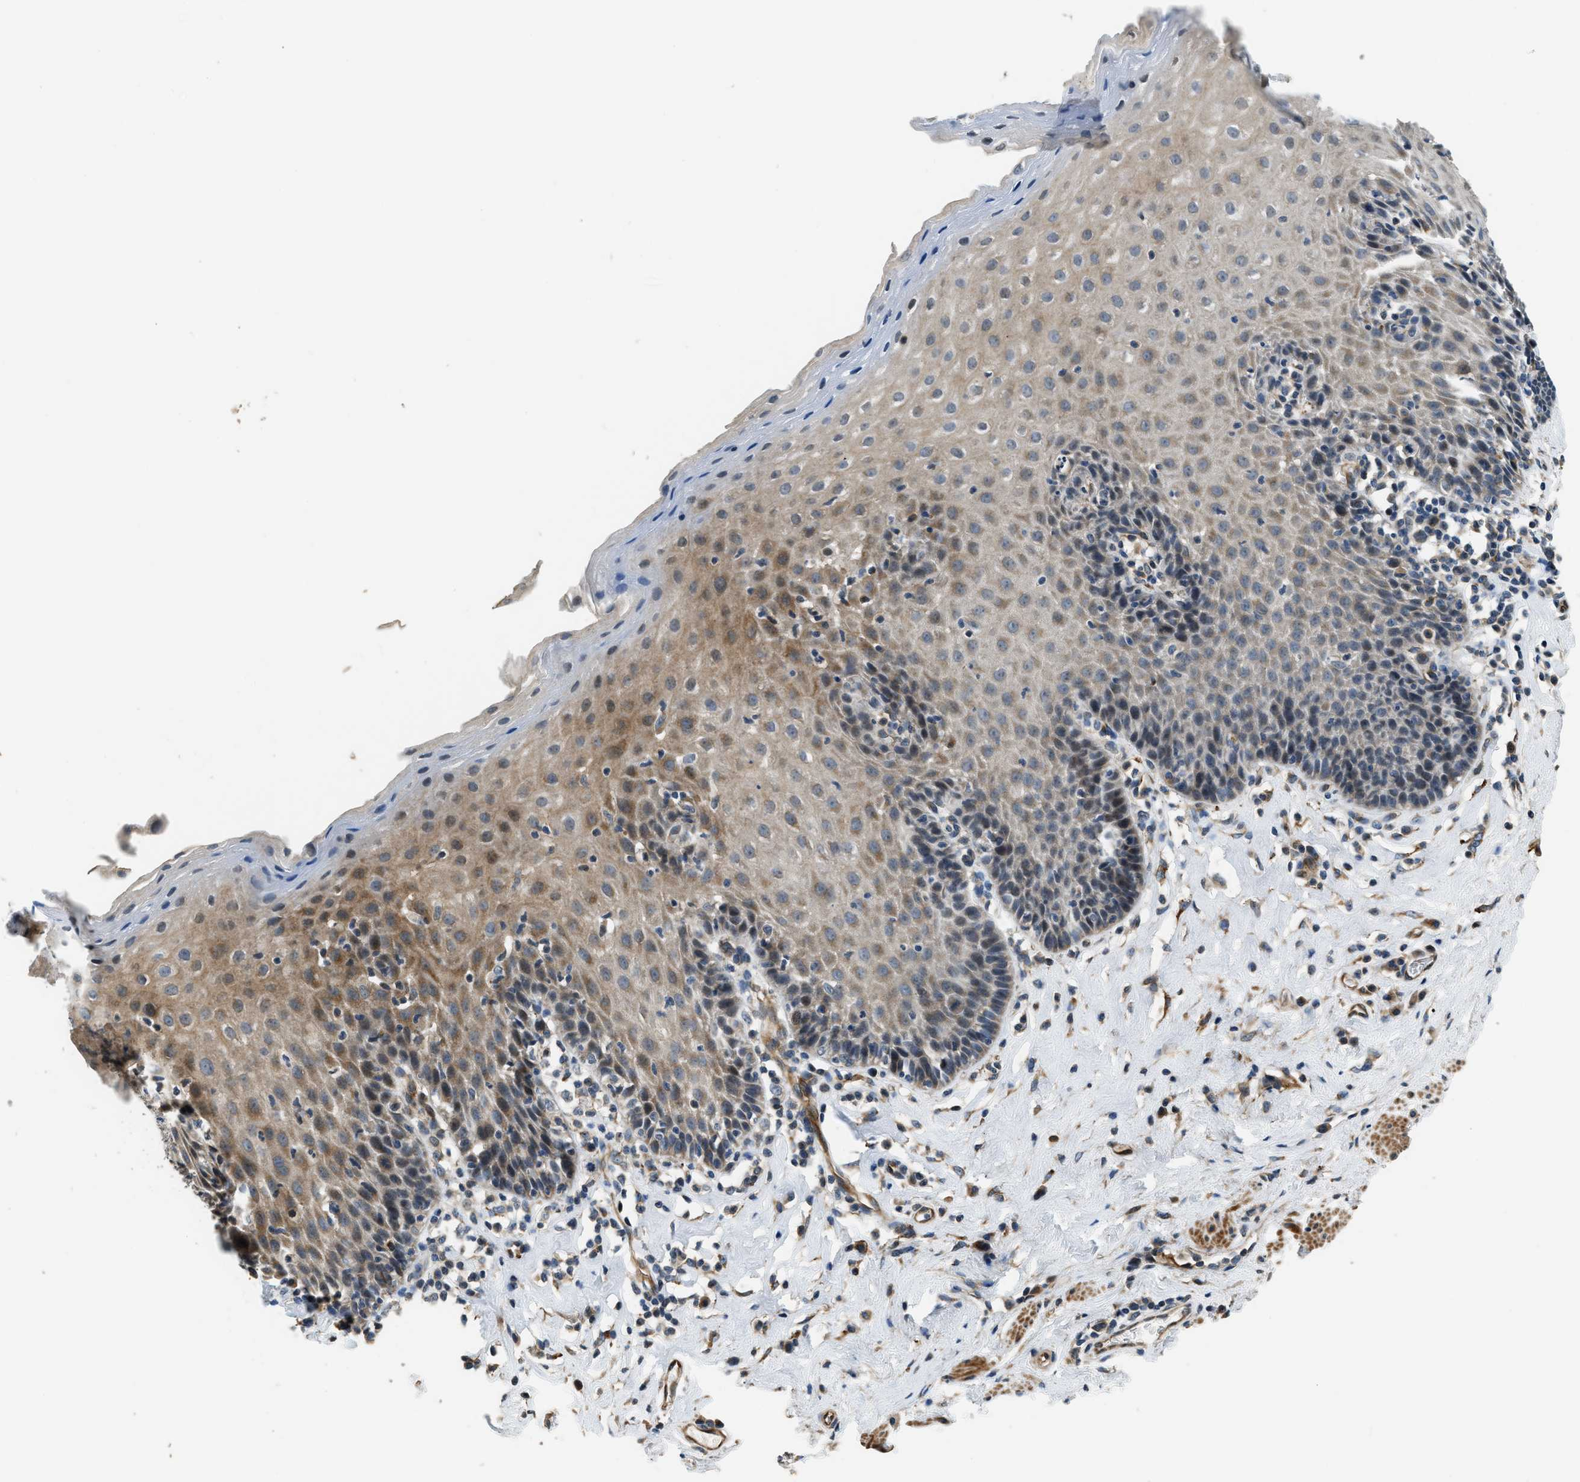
{"staining": {"intensity": "moderate", "quantity": "25%-75%", "location": "cytoplasmic/membranous"}, "tissue": "esophagus", "cell_type": "Squamous epithelial cells", "image_type": "normal", "snomed": [{"axis": "morphology", "description": "Normal tissue, NOS"}, {"axis": "topography", "description": "Esophagus"}], "caption": "The image displays staining of benign esophagus, revealing moderate cytoplasmic/membranous protein staining (brown color) within squamous epithelial cells. Immunohistochemistry (ihc) stains the protein of interest in brown and the nuclei are stained blue.", "gene": "ALOX12", "patient": {"sex": "female", "age": 61}}